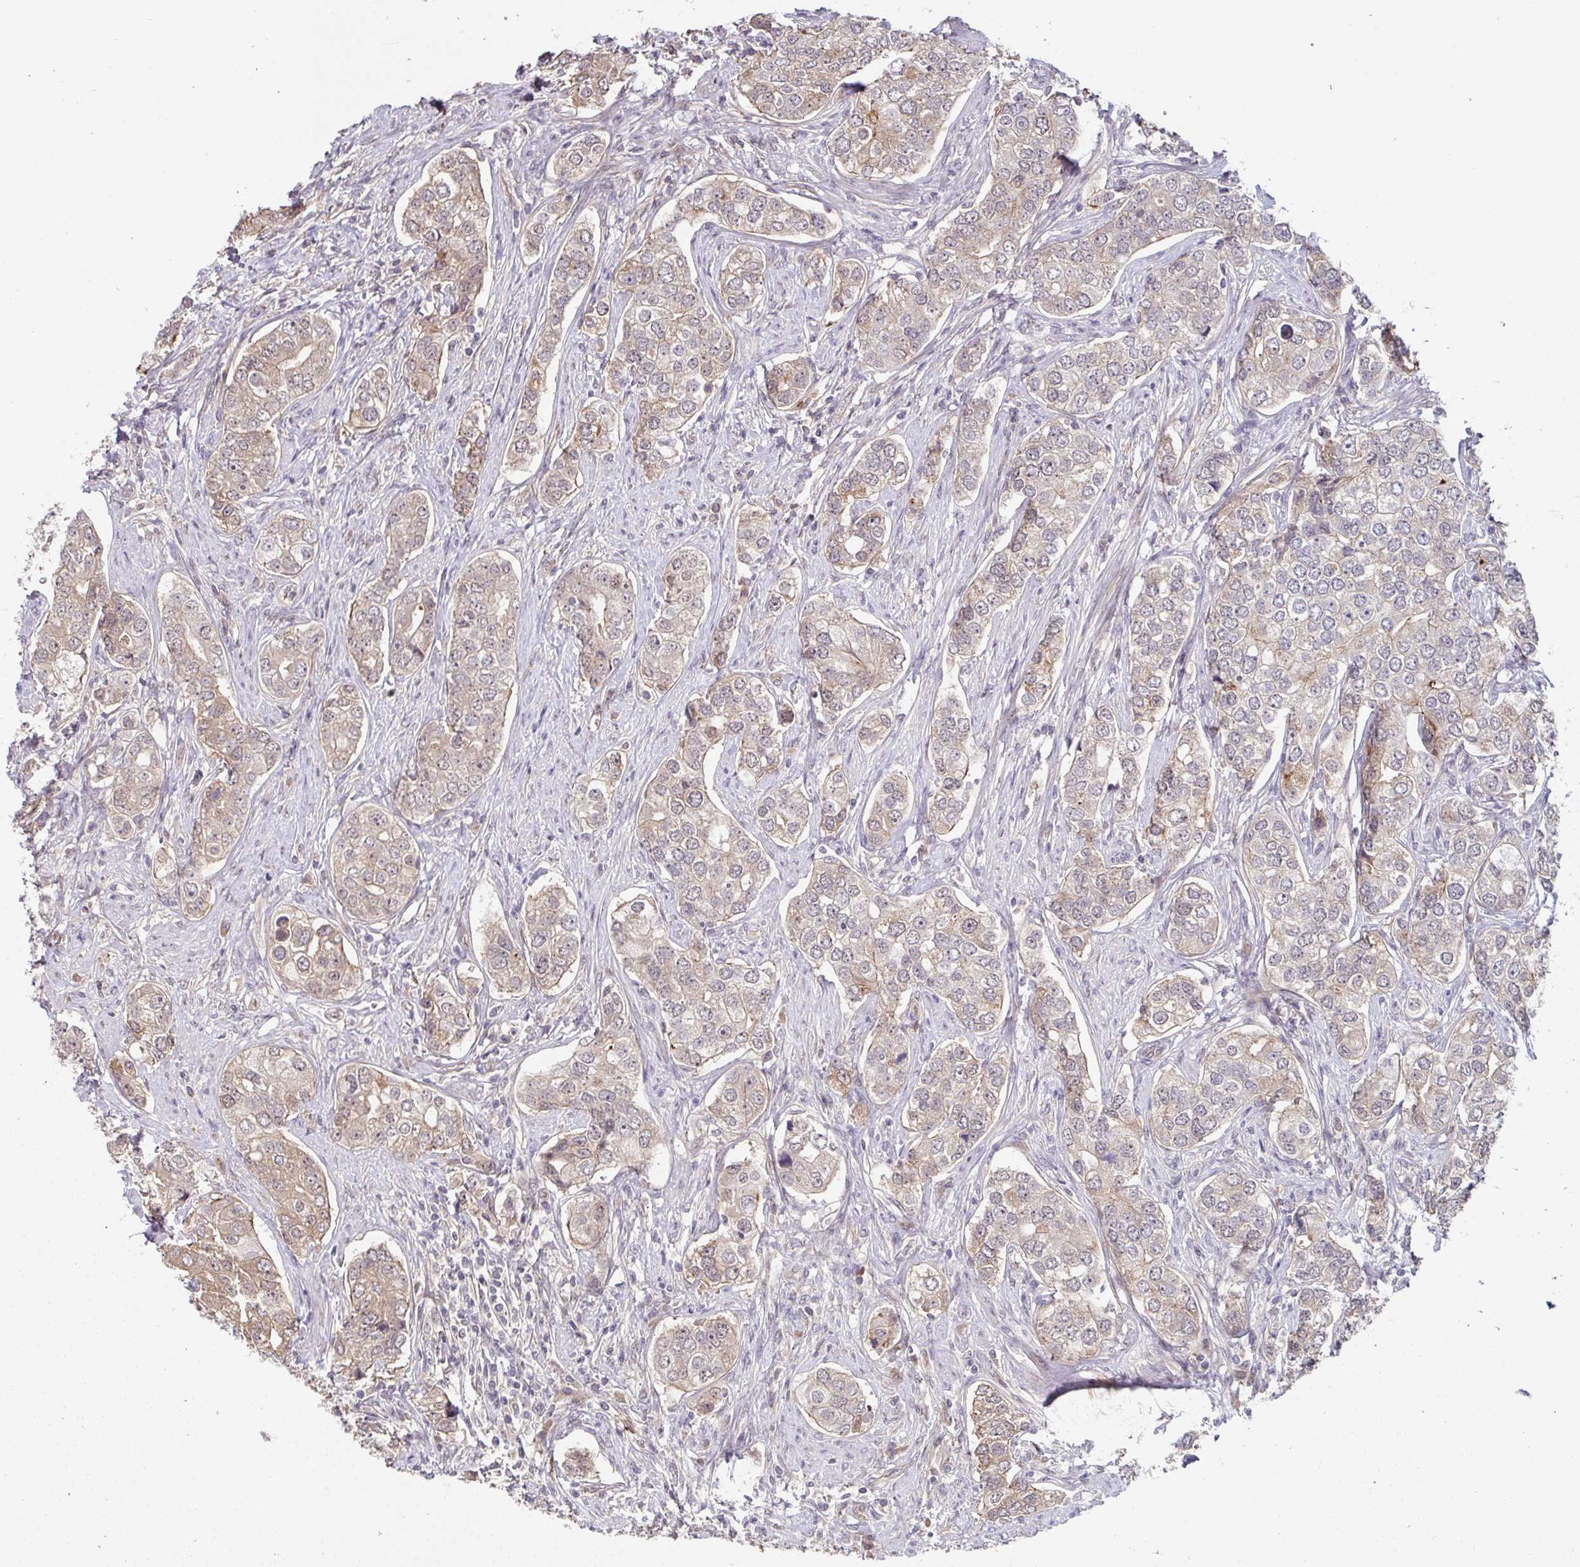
{"staining": {"intensity": "weak", "quantity": "25%-75%", "location": "cytoplasmic/membranous"}, "tissue": "prostate cancer", "cell_type": "Tumor cells", "image_type": "cancer", "snomed": [{"axis": "morphology", "description": "Adenocarcinoma, High grade"}, {"axis": "topography", "description": "Prostate"}], "caption": "Tumor cells show weak cytoplasmic/membranous expression in approximately 25%-75% of cells in prostate adenocarcinoma (high-grade). (brown staining indicates protein expression, while blue staining denotes nuclei).", "gene": "STYXL1", "patient": {"sex": "male", "age": 60}}